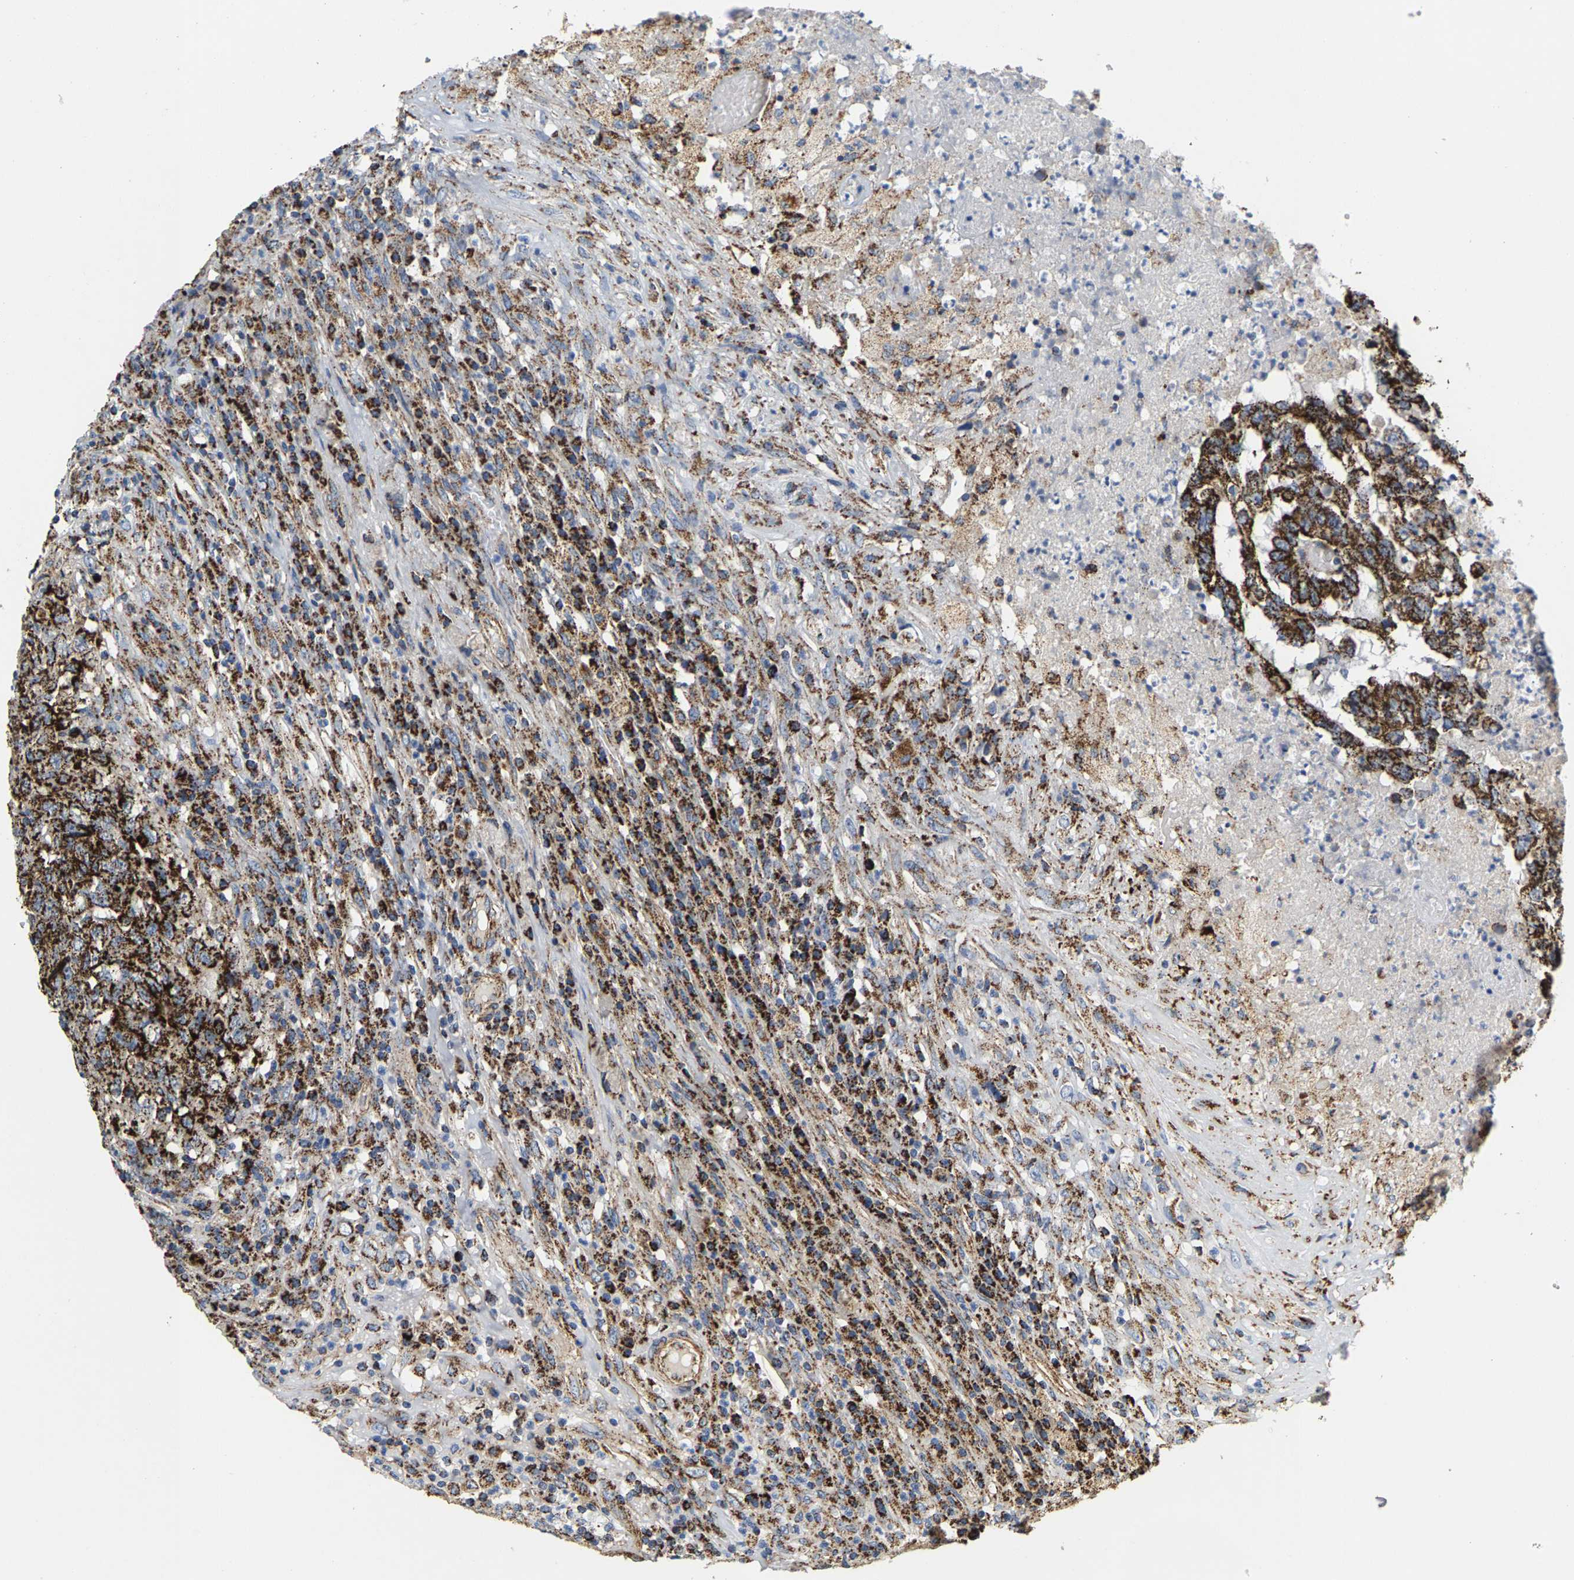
{"staining": {"intensity": "strong", "quantity": ">75%", "location": "cytoplasmic/membranous"}, "tissue": "testis cancer", "cell_type": "Tumor cells", "image_type": "cancer", "snomed": [{"axis": "morphology", "description": "Necrosis, NOS"}, {"axis": "morphology", "description": "Carcinoma, Embryonal, NOS"}, {"axis": "topography", "description": "Testis"}], "caption": "About >75% of tumor cells in embryonal carcinoma (testis) exhibit strong cytoplasmic/membranous protein staining as visualized by brown immunohistochemical staining.", "gene": "SHMT2", "patient": {"sex": "male", "age": 19}}